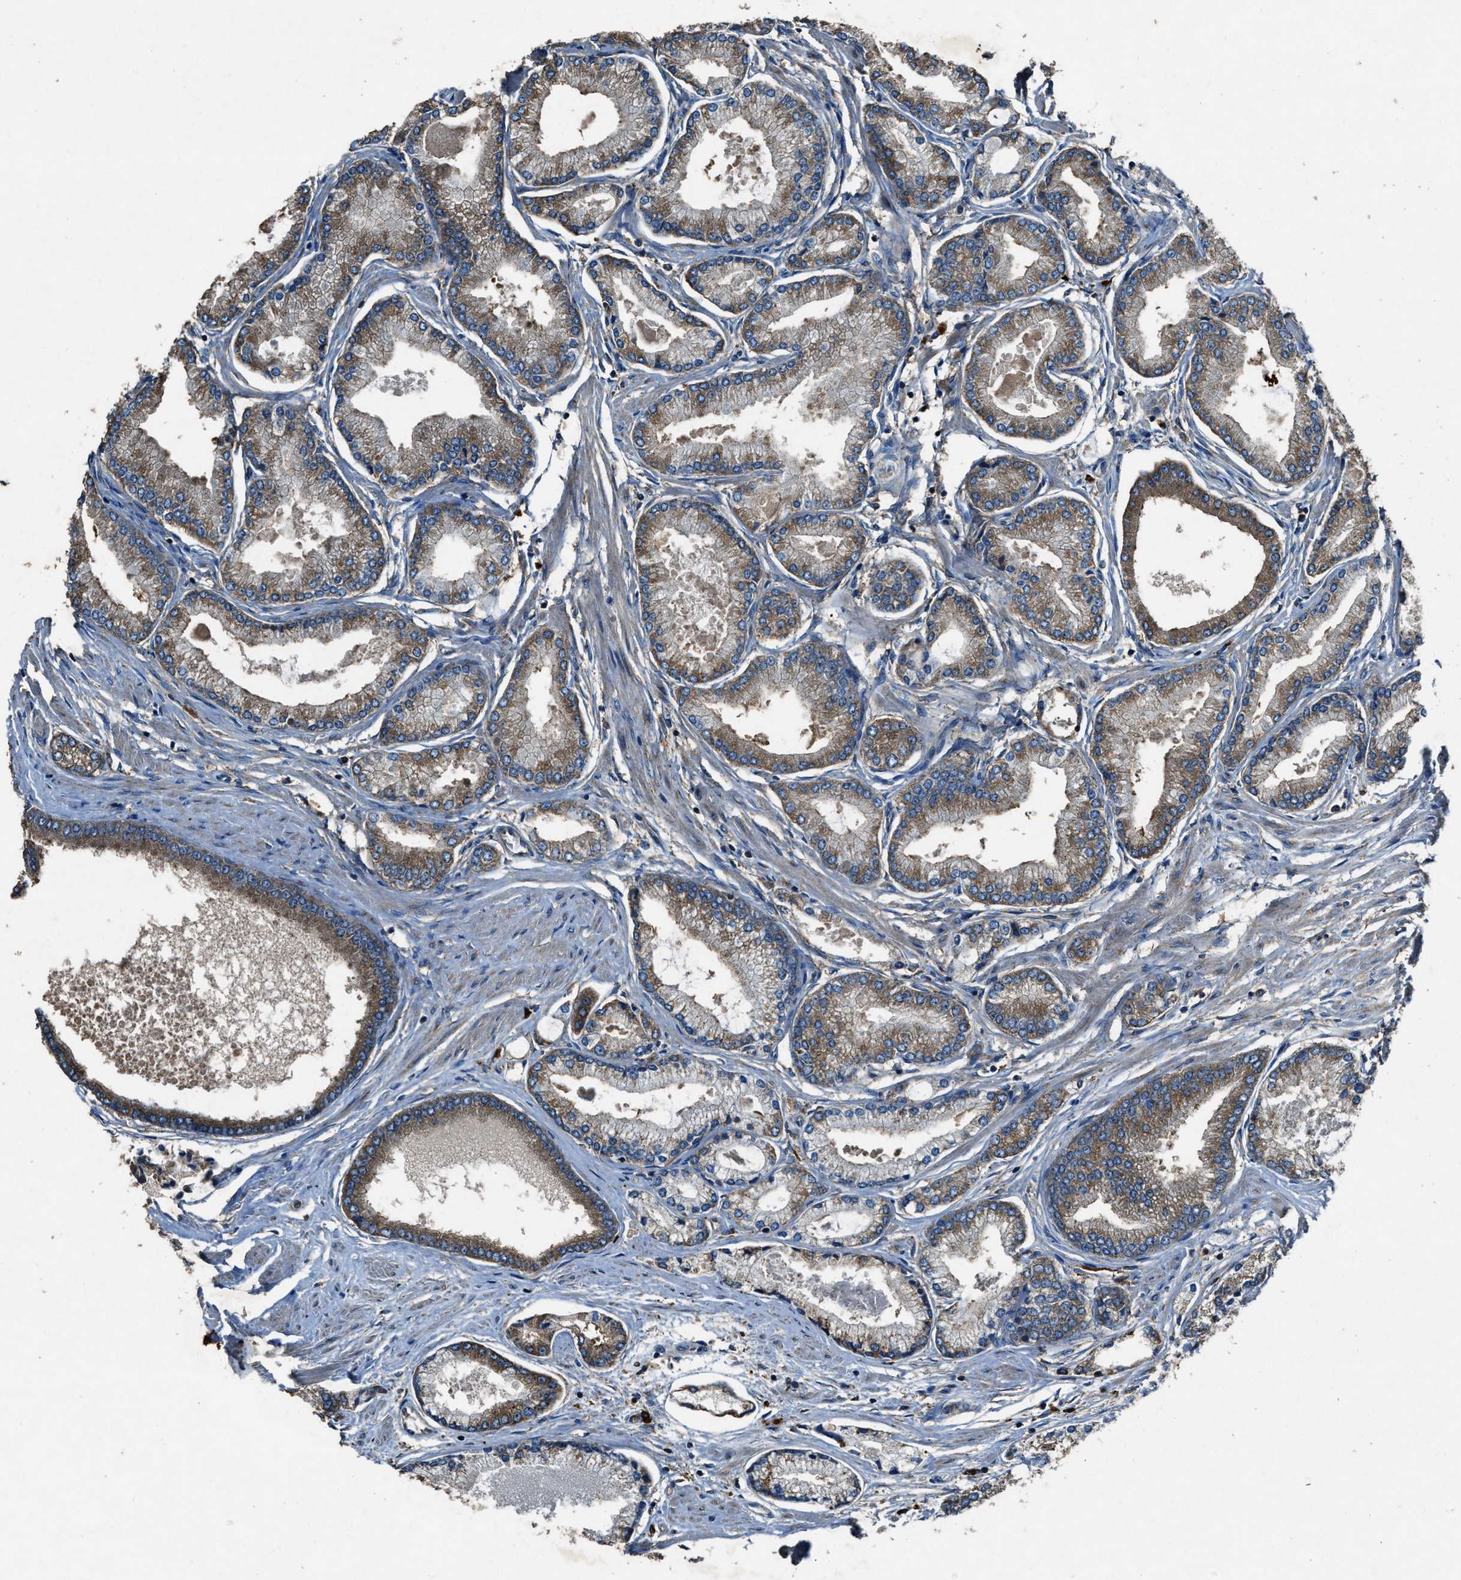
{"staining": {"intensity": "weak", "quantity": "25%-75%", "location": "cytoplasmic/membranous"}, "tissue": "prostate cancer", "cell_type": "Tumor cells", "image_type": "cancer", "snomed": [{"axis": "morphology", "description": "Adenocarcinoma, High grade"}, {"axis": "topography", "description": "Prostate"}], "caption": "This image exhibits IHC staining of human prostate adenocarcinoma (high-grade), with low weak cytoplasmic/membranous staining in about 25%-75% of tumor cells.", "gene": "MAP3K8", "patient": {"sex": "male", "age": 61}}